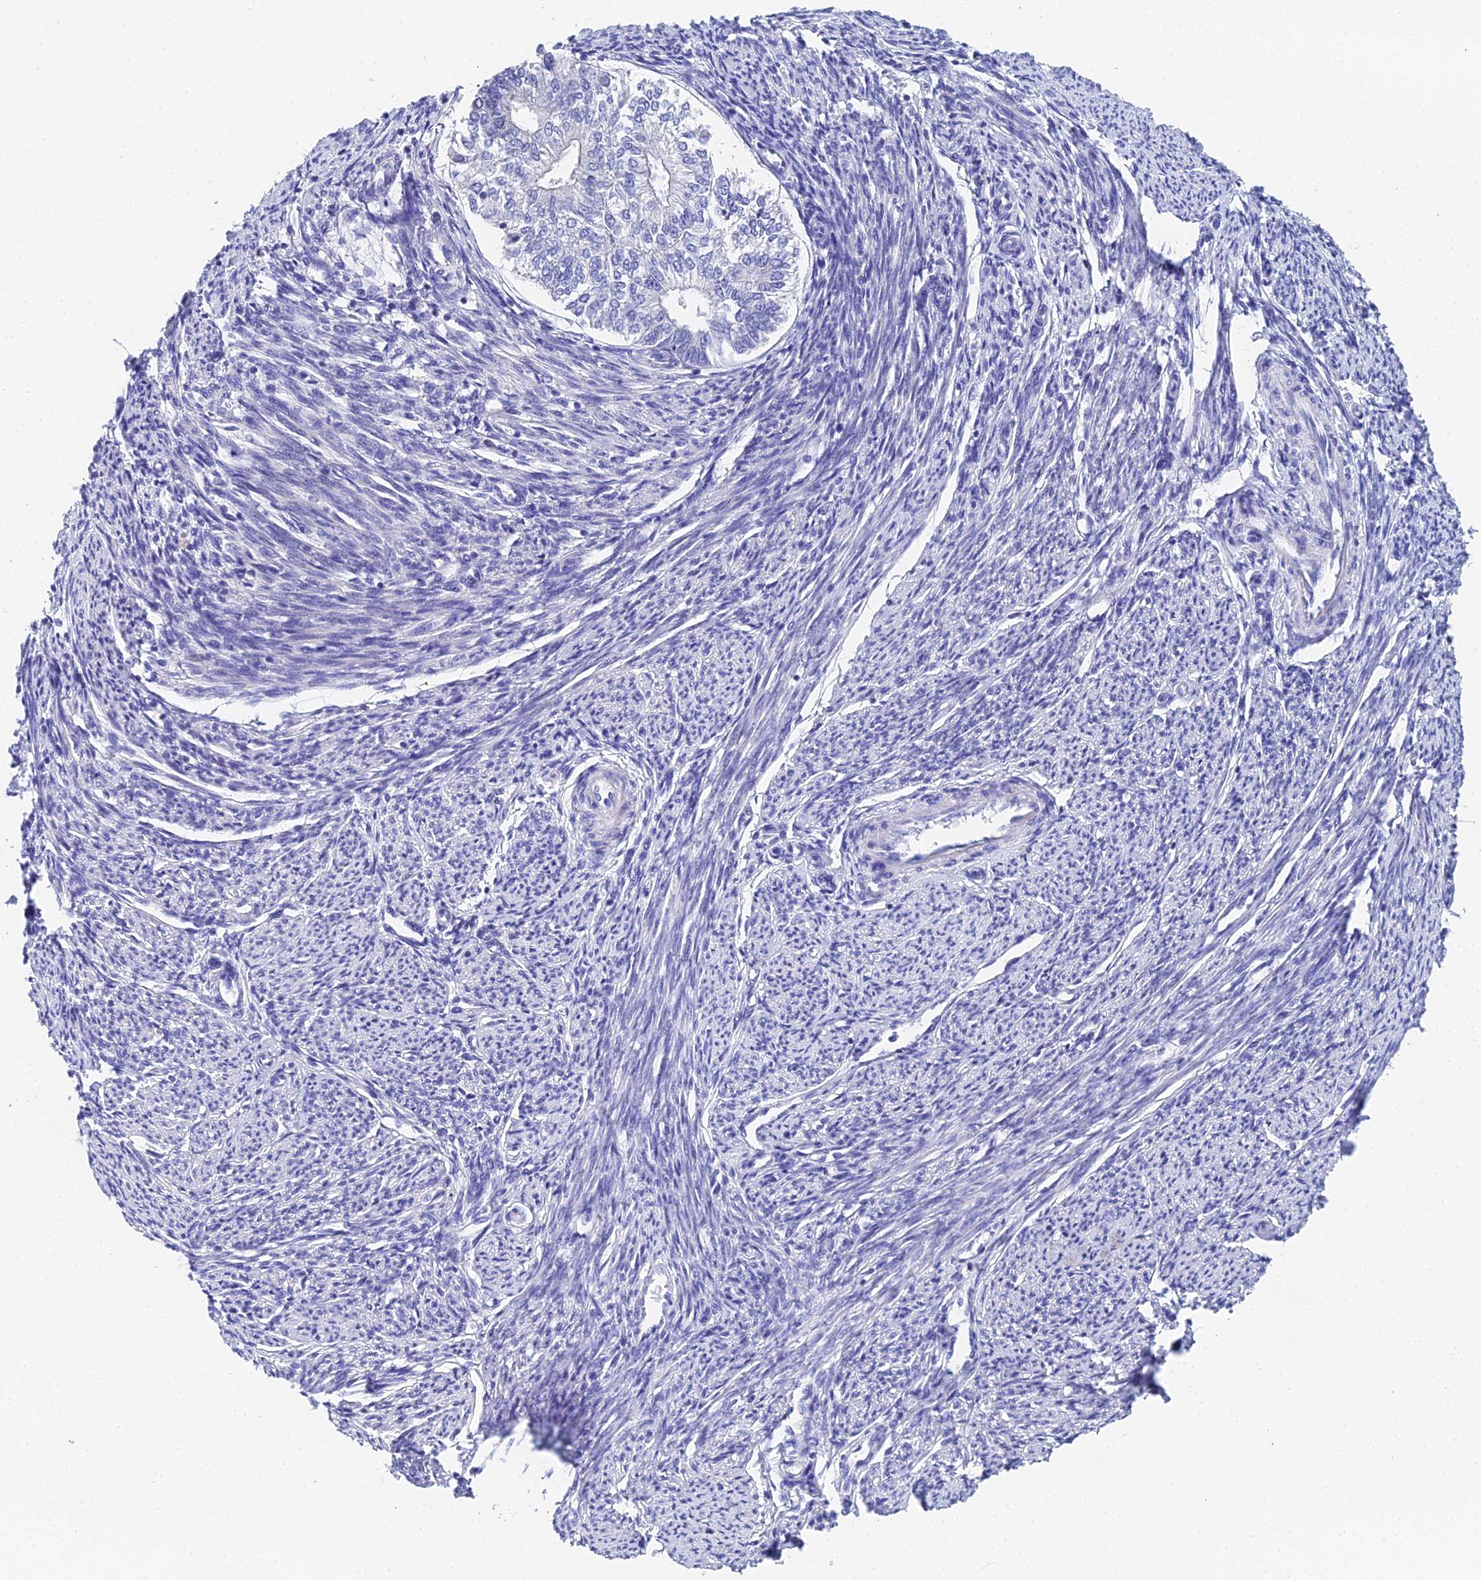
{"staining": {"intensity": "negative", "quantity": "none", "location": "none"}, "tissue": "smooth muscle", "cell_type": "Smooth muscle cells", "image_type": "normal", "snomed": [{"axis": "morphology", "description": "Normal tissue, NOS"}, {"axis": "topography", "description": "Smooth muscle"}, {"axis": "topography", "description": "Uterus"}], "caption": "Smooth muscle stained for a protein using immunohistochemistry (IHC) exhibits no staining smooth muscle cells.", "gene": "OCM2", "patient": {"sex": "female", "age": 59}}